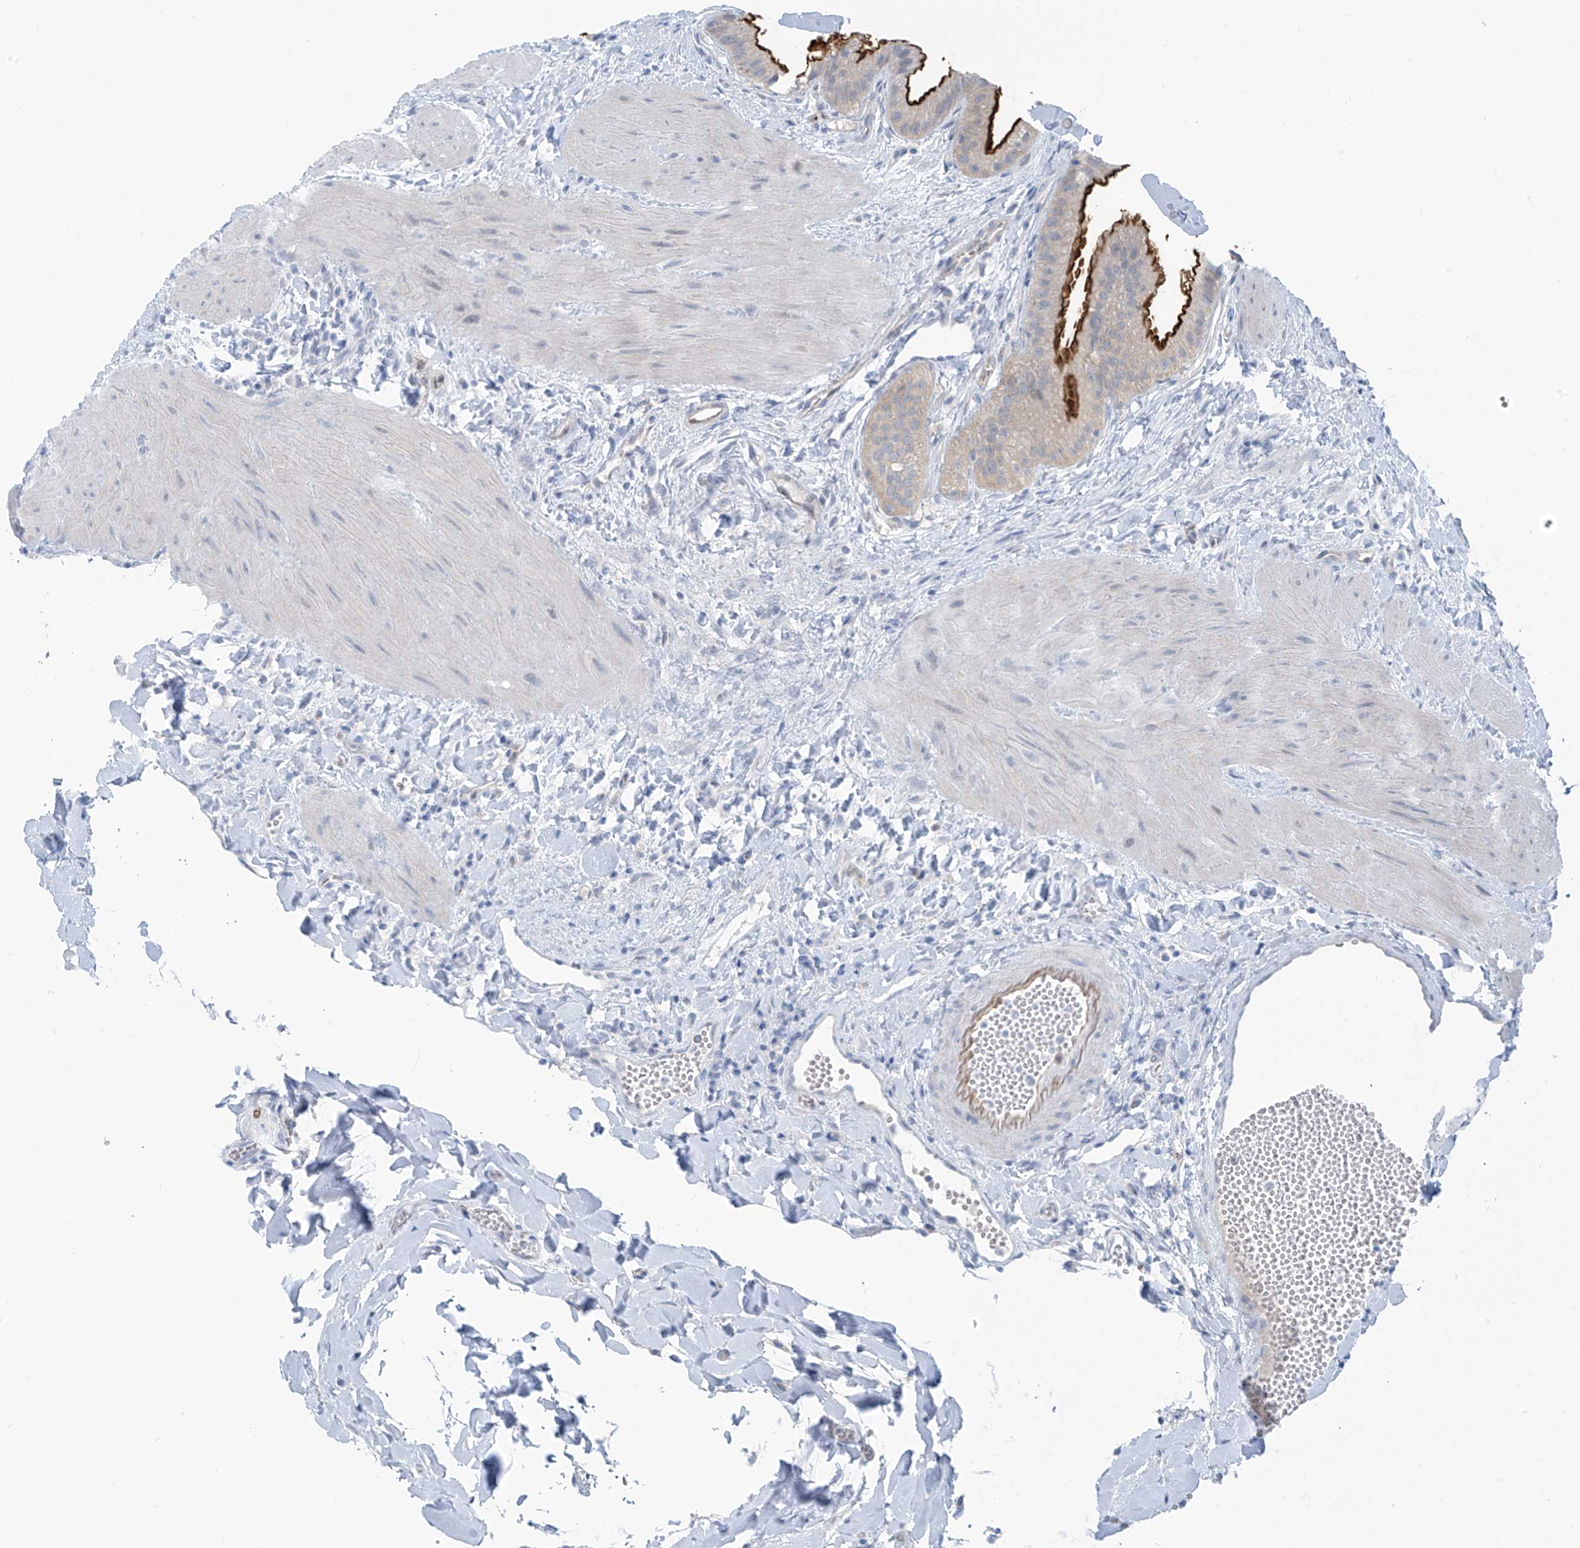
{"staining": {"intensity": "strong", "quantity": "25%-75%", "location": "cytoplasmic/membranous"}, "tissue": "gallbladder", "cell_type": "Glandular cells", "image_type": "normal", "snomed": [{"axis": "morphology", "description": "Normal tissue, NOS"}, {"axis": "topography", "description": "Gallbladder"}], "caption": "This histopathology image demonstrates unremarkable gallbladder stained with immunohistochemistry to label a protein in brown. The cytoplasmic/membranous of glandular cells show strong positivity for the protein. Nuclei are counter-stained blue.", "gene": "ZNF793", "patient": {"sex": "male", "age": 55}}